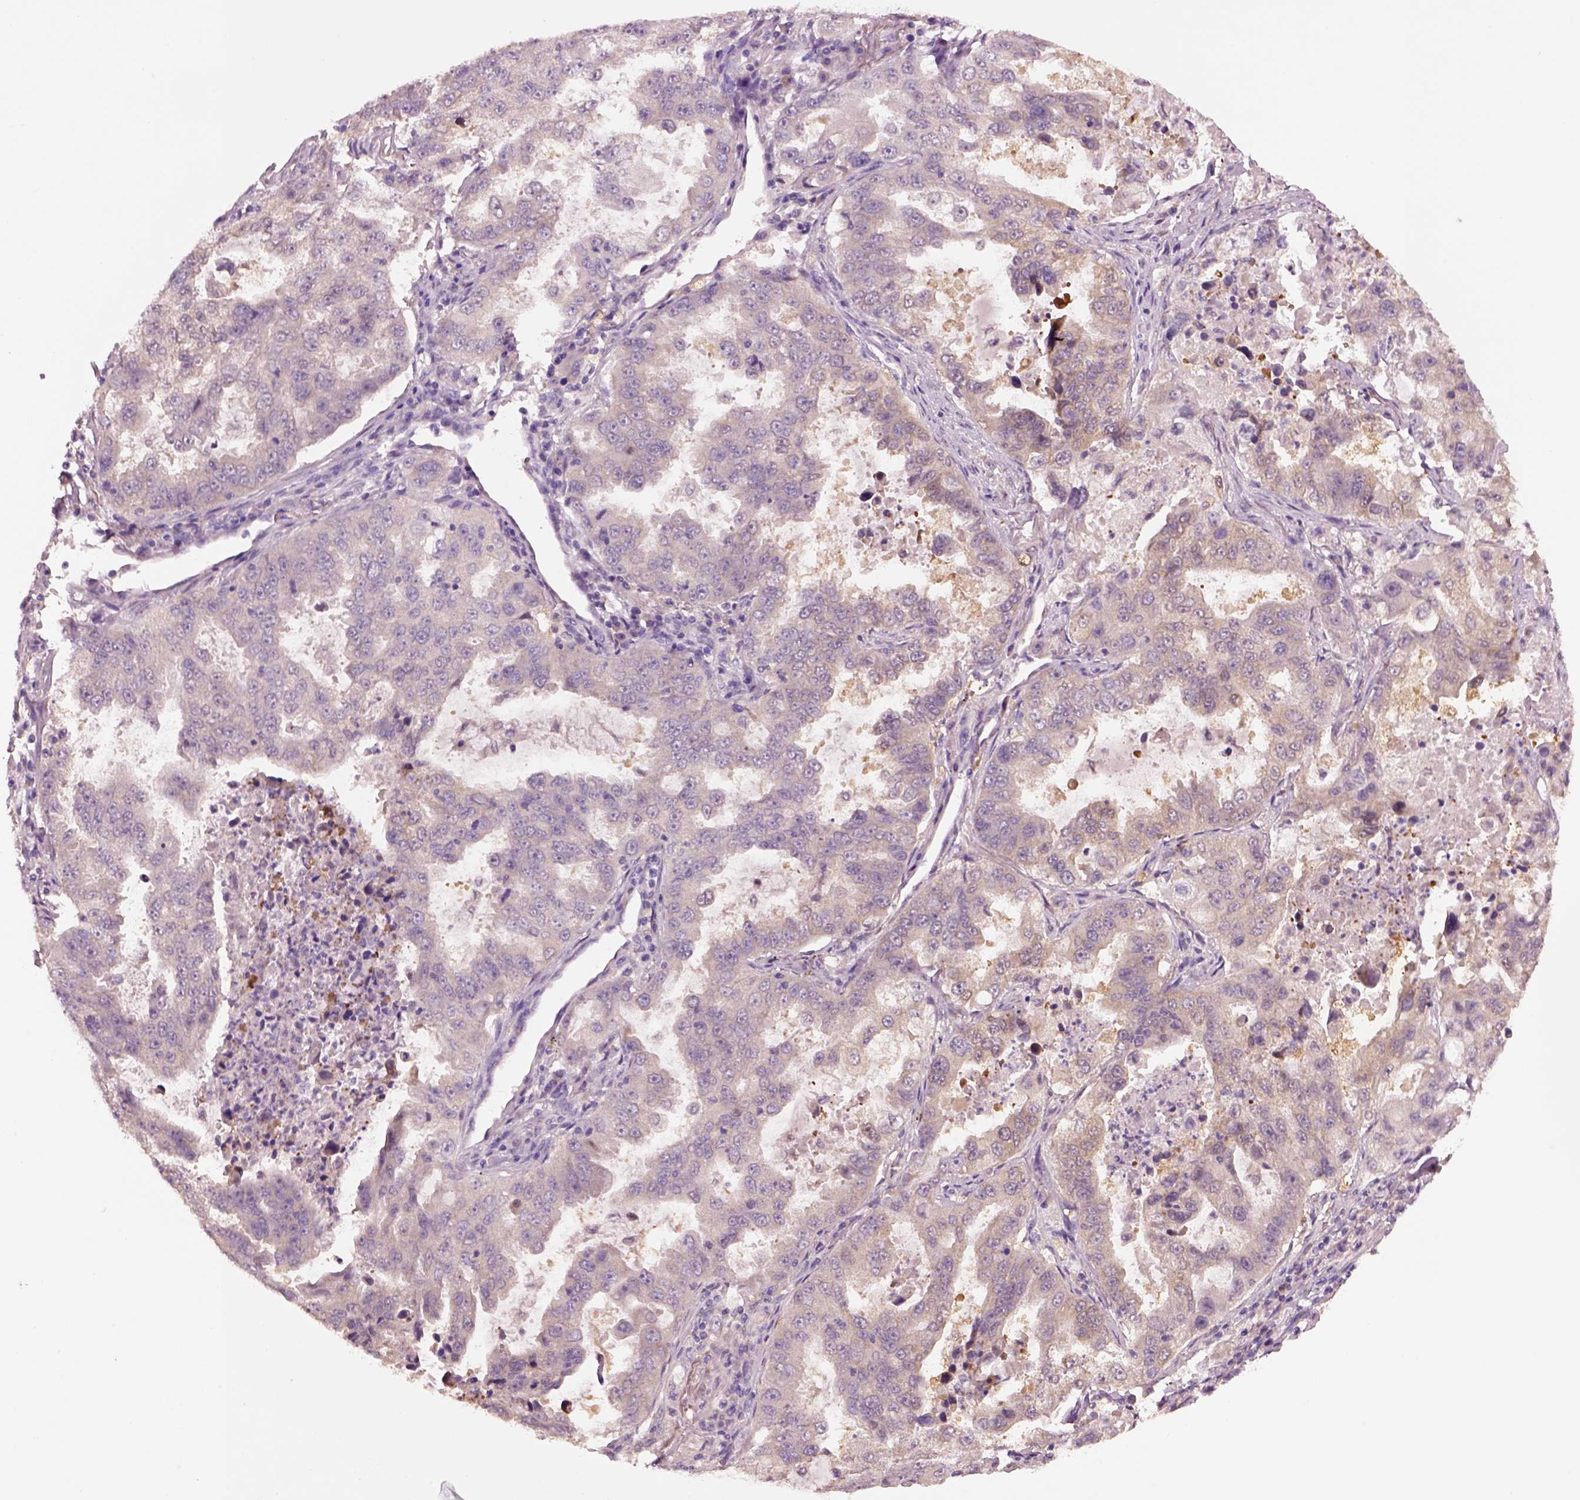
{"staining": {"intensity": "negative", "quantity": "none", "location": "none"}, "tissue": "lung cancer", "cell_type": "Tumor cells", "image_type": "cancer", "snomed": [{"axis": "morphology", "description": "Adenocarcinoma, NOS"}, {"axis": "topography", "description": "Lung"}], "caption": "High magnification brightfield microscopy of lung cancer stained with DAB (brown) and counterstained with hematoxylin (blue): tumor cells show no significant staining. (Stains: DAB (3,3'-diaminobenzidine) immunohistochemistry with hematoxylin counter stain, Microscopy: brightfield microscopy at high magnification).", "gene": "CLPSL1", "patient": {"sex": "female", "age": 61}}